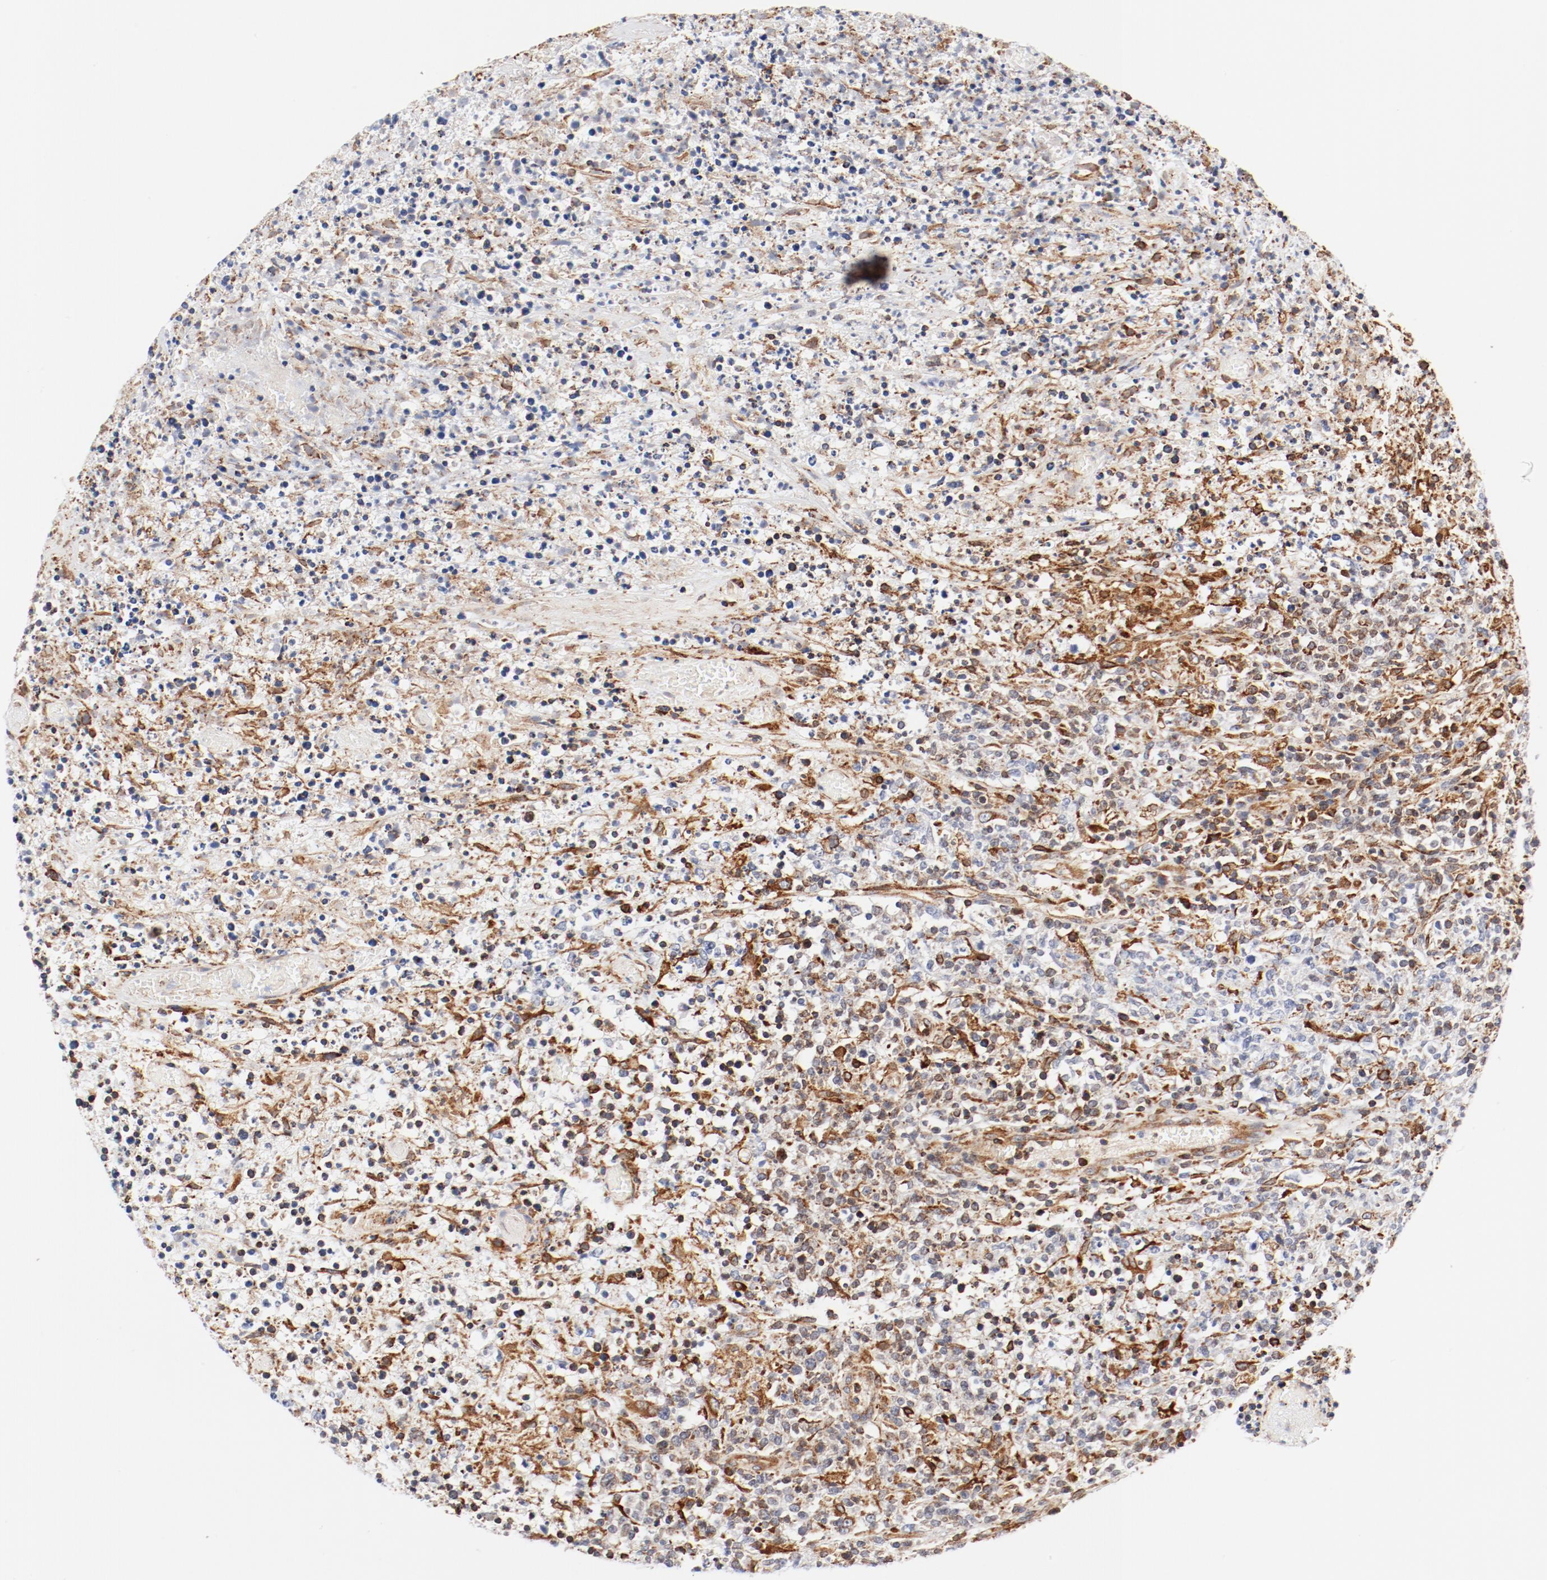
{"staining": {"intensity": "moderate", "quantity": "25%-75%", "location": "cytoplasmic/membranous"}, "tissue": "lymphoma", "cell_type": "Tumor cells", "image_type": "cancer", "snomed": [{"axis": "morphology", "description": "Malignant lymphoma, non-Hodgkin's type, High grade"}, {"axis": "topography", "description": "Lymph node"}], "caption": "Immunohistochemical staining of human lymphoma displays medium levels of moderate cytoplasmic/membranous protein staining in about 25%-75% of tumor cells. The staining is performed using DAB (3,3'-diaminobenzidine) brown chromogen to label protein expression. The nuclei are counter-stained blue using hematoxylin.", "gene": "PDPK1", "patient": {"sex": "female", "age": 84}}